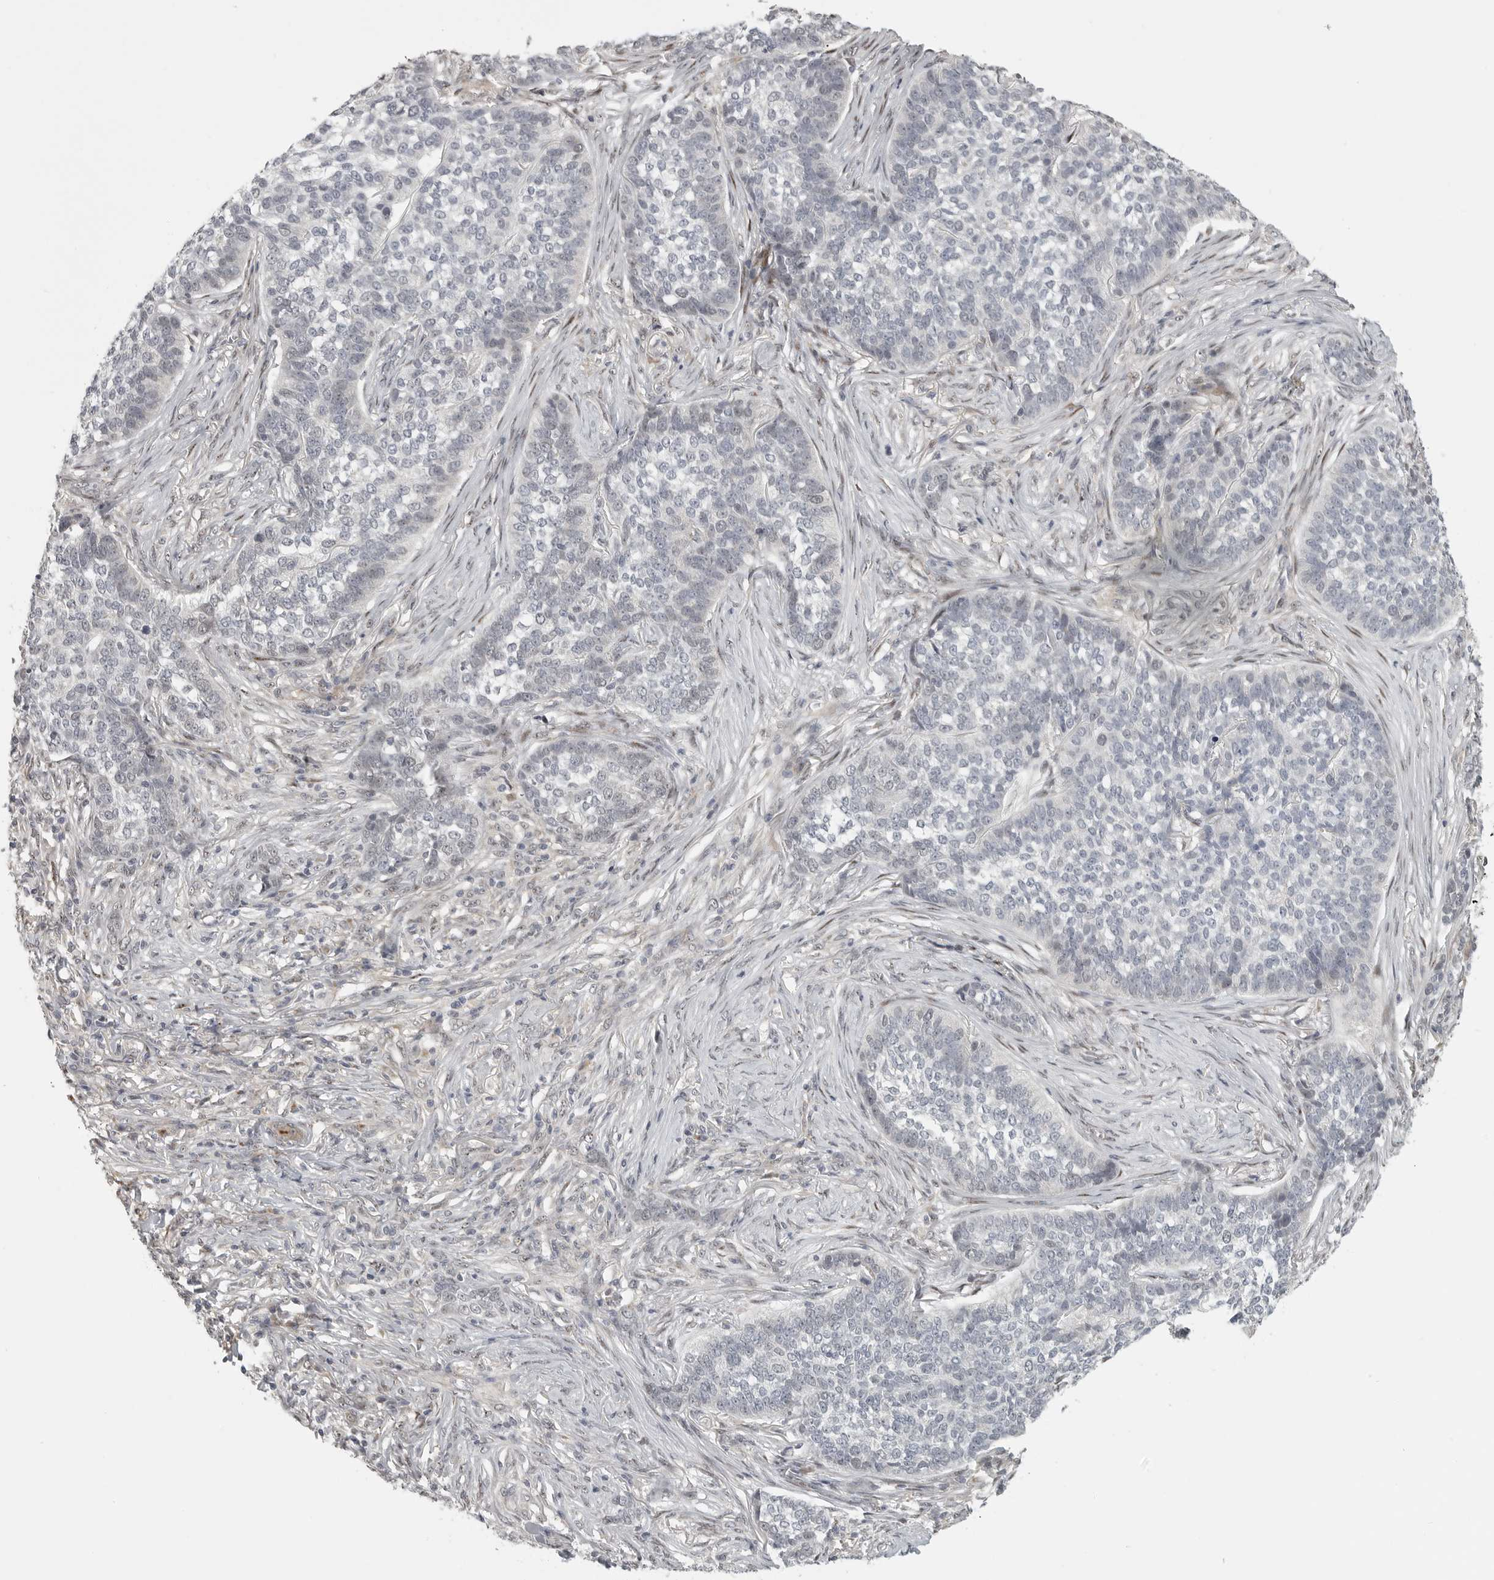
{"staining": {"intensity": "negative", "quantity": "none", "location": "none"}, "tissue": "skin cancer", "cell_type": "Tumor cells", "image_type": "cancer", "snomed": [{"axis": "morphology", "description": "Basal cell carcinoma"}, {"axis": "topography", "description": "Skin"}], "caption": "This is an immunohistochemistry image of human basal cell carcinoma (skin). There is no positivity in tumor cells.", "gene": "POLE2", "patient": {"sex": "male", "age": 85}}